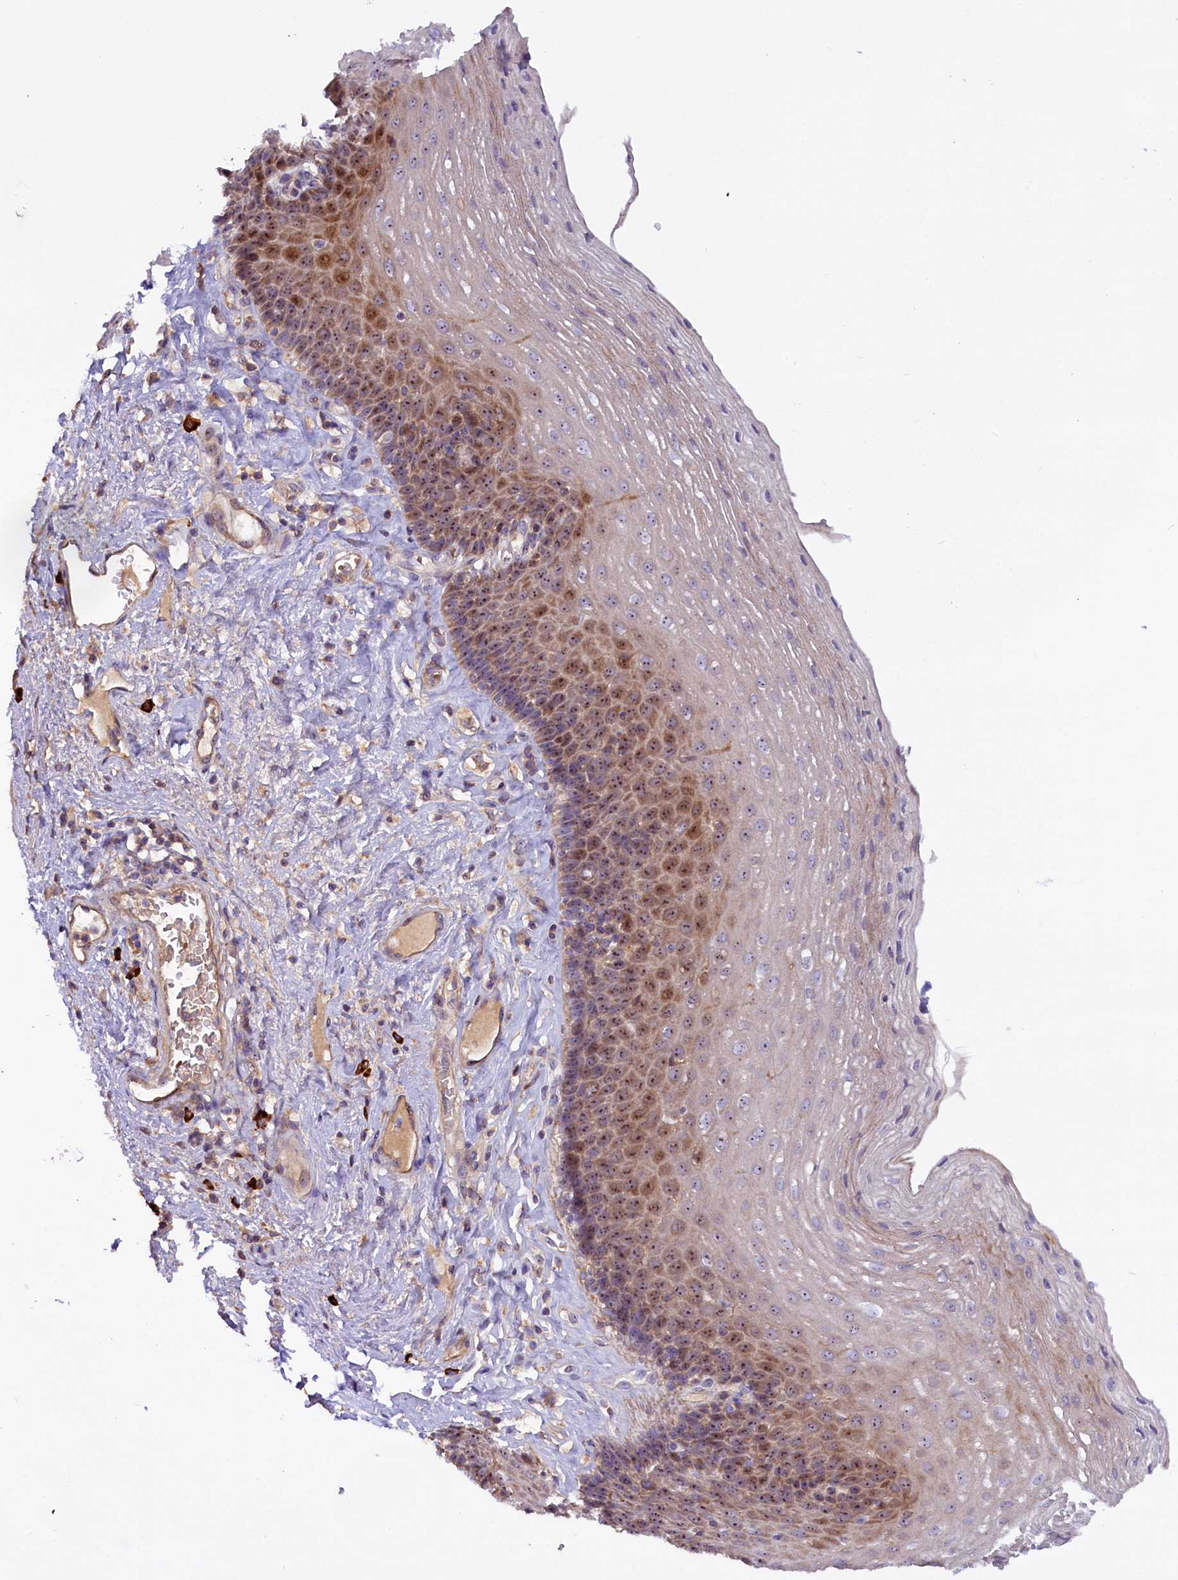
{"staining": {"intensity": "moderate", "quantity": "25%-75%", "location": "cytoplasmic/membranous,nuclear"}, "tissue": "esophagus", "cell_type": "Squamous epithelial cells", "image_type": "normal", "snomed": [{"axis": "morphology", "description": "Normal tissue, NOS"}, {"axis": "topography", "description": "Esophagus"}], "caption": "This is a photomicrograph of IHC staining of benign esophagus, which shows moderate staining in the cytoplasmic/membranous,nuclear of squamous epithelial cells.", "gene": "FRY", "patient": {"sex": "female", "age": 66}}